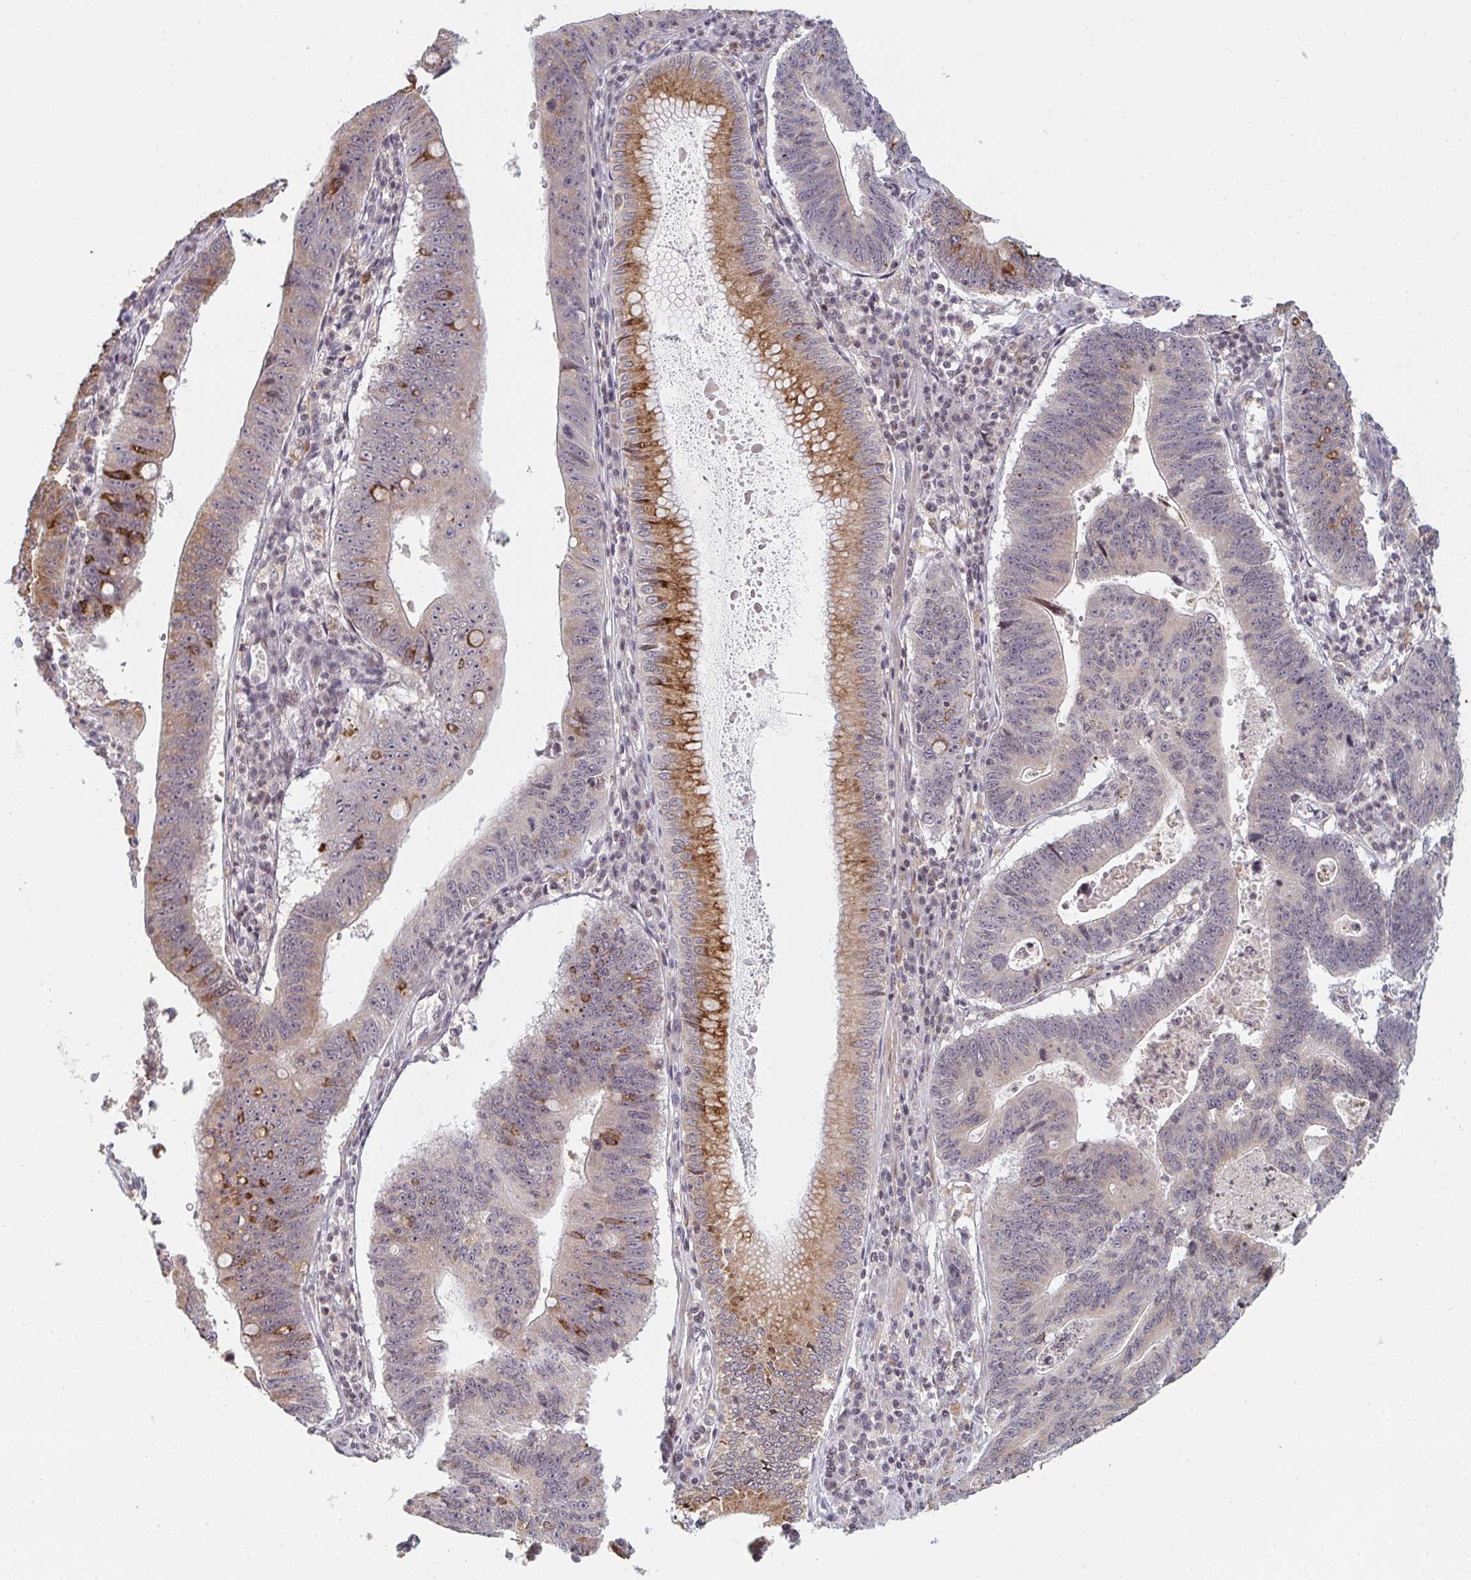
{"staining": {"intensity": "moderate", "quantity": "<25%", "location": "cytoplasmic/membranous"}, "tissue": "stomach cancer", "cell_type": "Tumor cells", "image_type": "cancer", "snomed": [{"axis": "morphology", "description": "Adenocarcinoma, NOS"}, {"axis": "topography", "description": "Stomach"}], "caption": "This image shows immunohistochemistry (IHC) staining of human stomach cancer (adenocarcinoma), with low moderate cytoplasmic/membranous expression in about <25% of tumor cells.", "gene": "DCST1", "patient": {"sex": "male", "age": 59}}